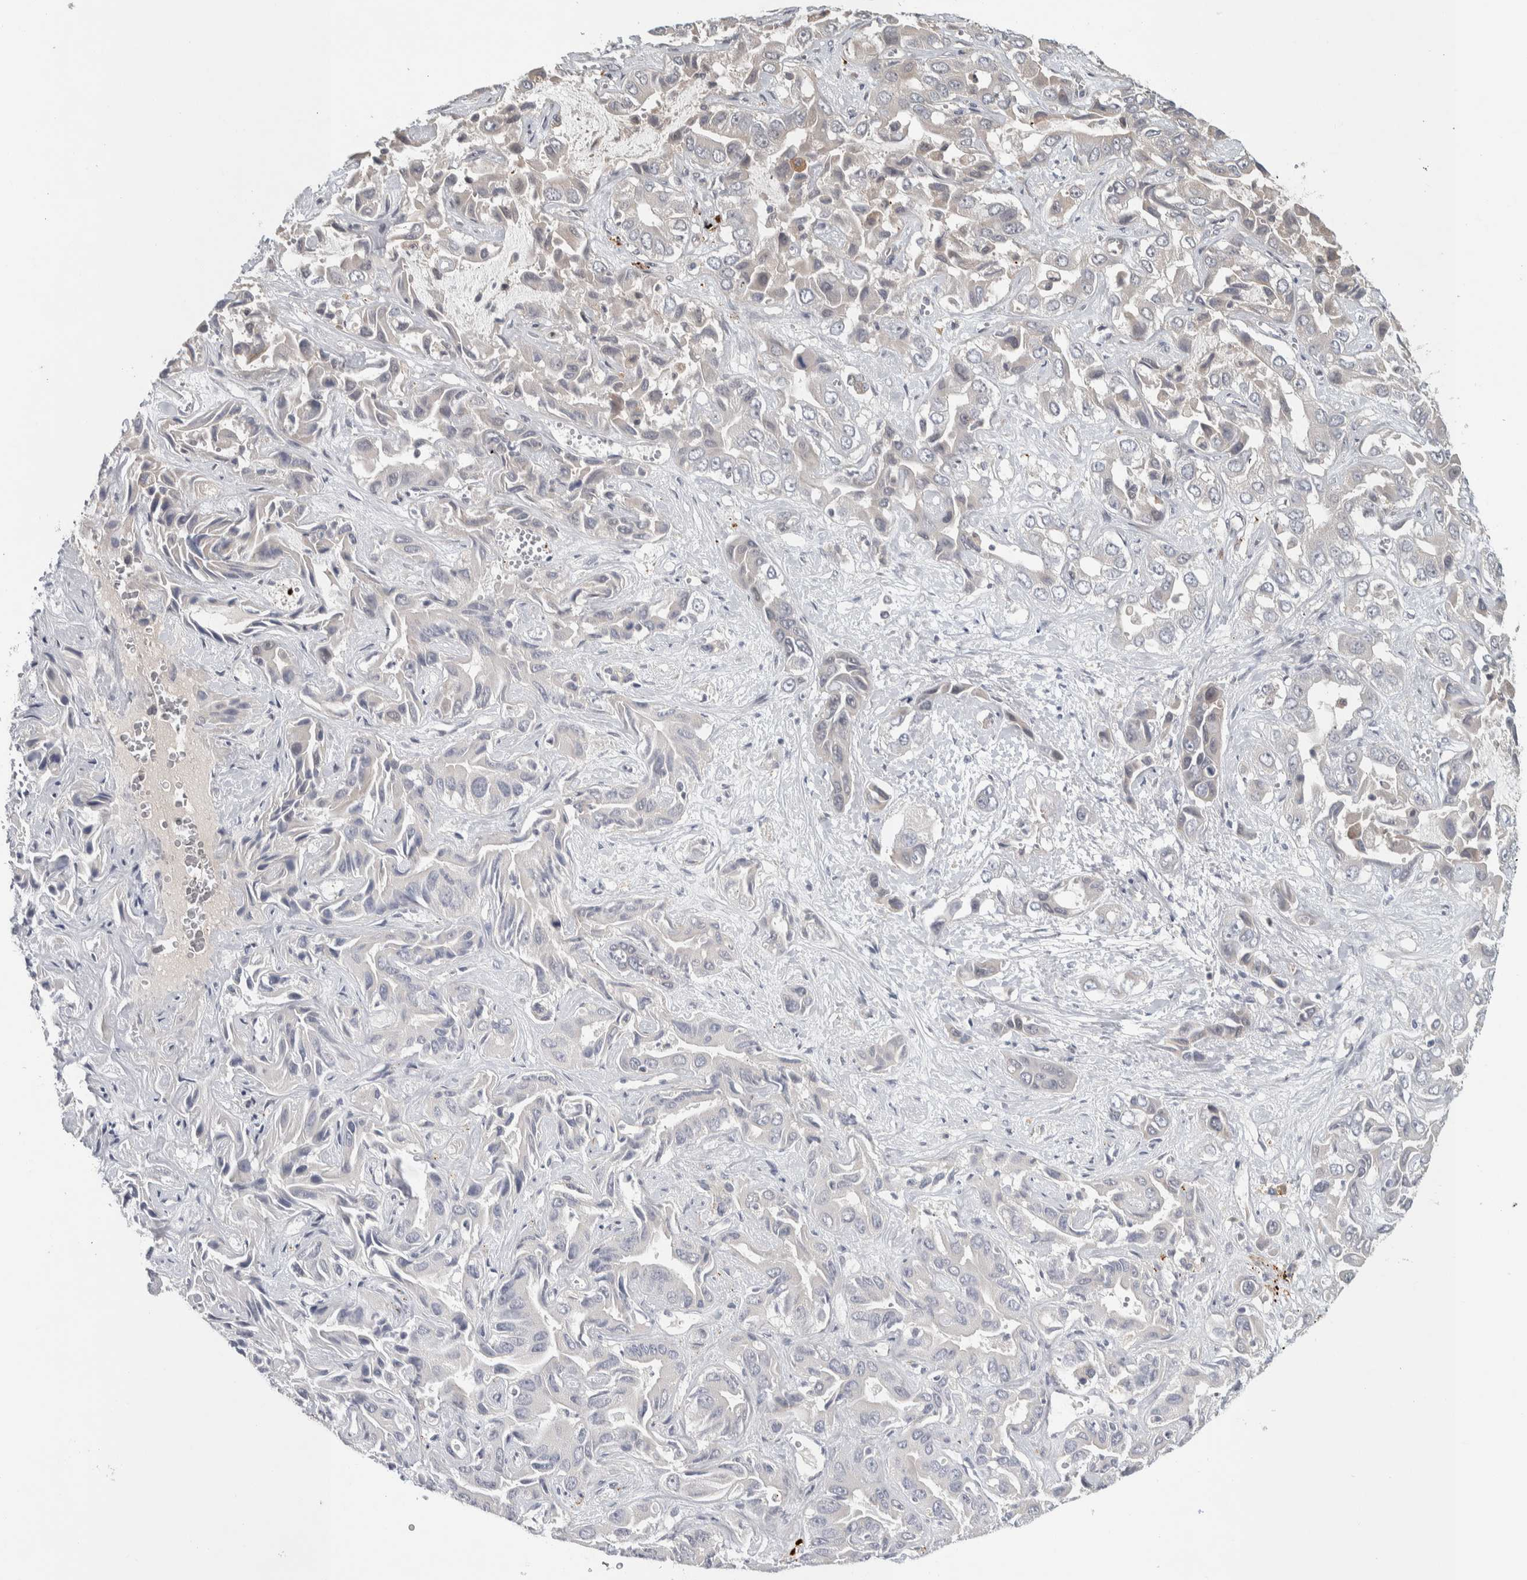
{"staining": {"intensity": "weak", "quantity": "<25%", "location": "cytoplasmic/membranous"}, "tissue": "liver cancer", "cell_type": "Tumor cells", "image_type": "cancer", "snomed": [{"axis": "morphology", "description": "Cholangiocarcinoma"}, {"axis": "topography", "description": "Liver"}], "caption": "Liver cancer was stained to show a protein in brown. There is no significant staining in tumor cells.", "gene": "TBC1D31", "patient": {"sex": "female", "age": 52}}